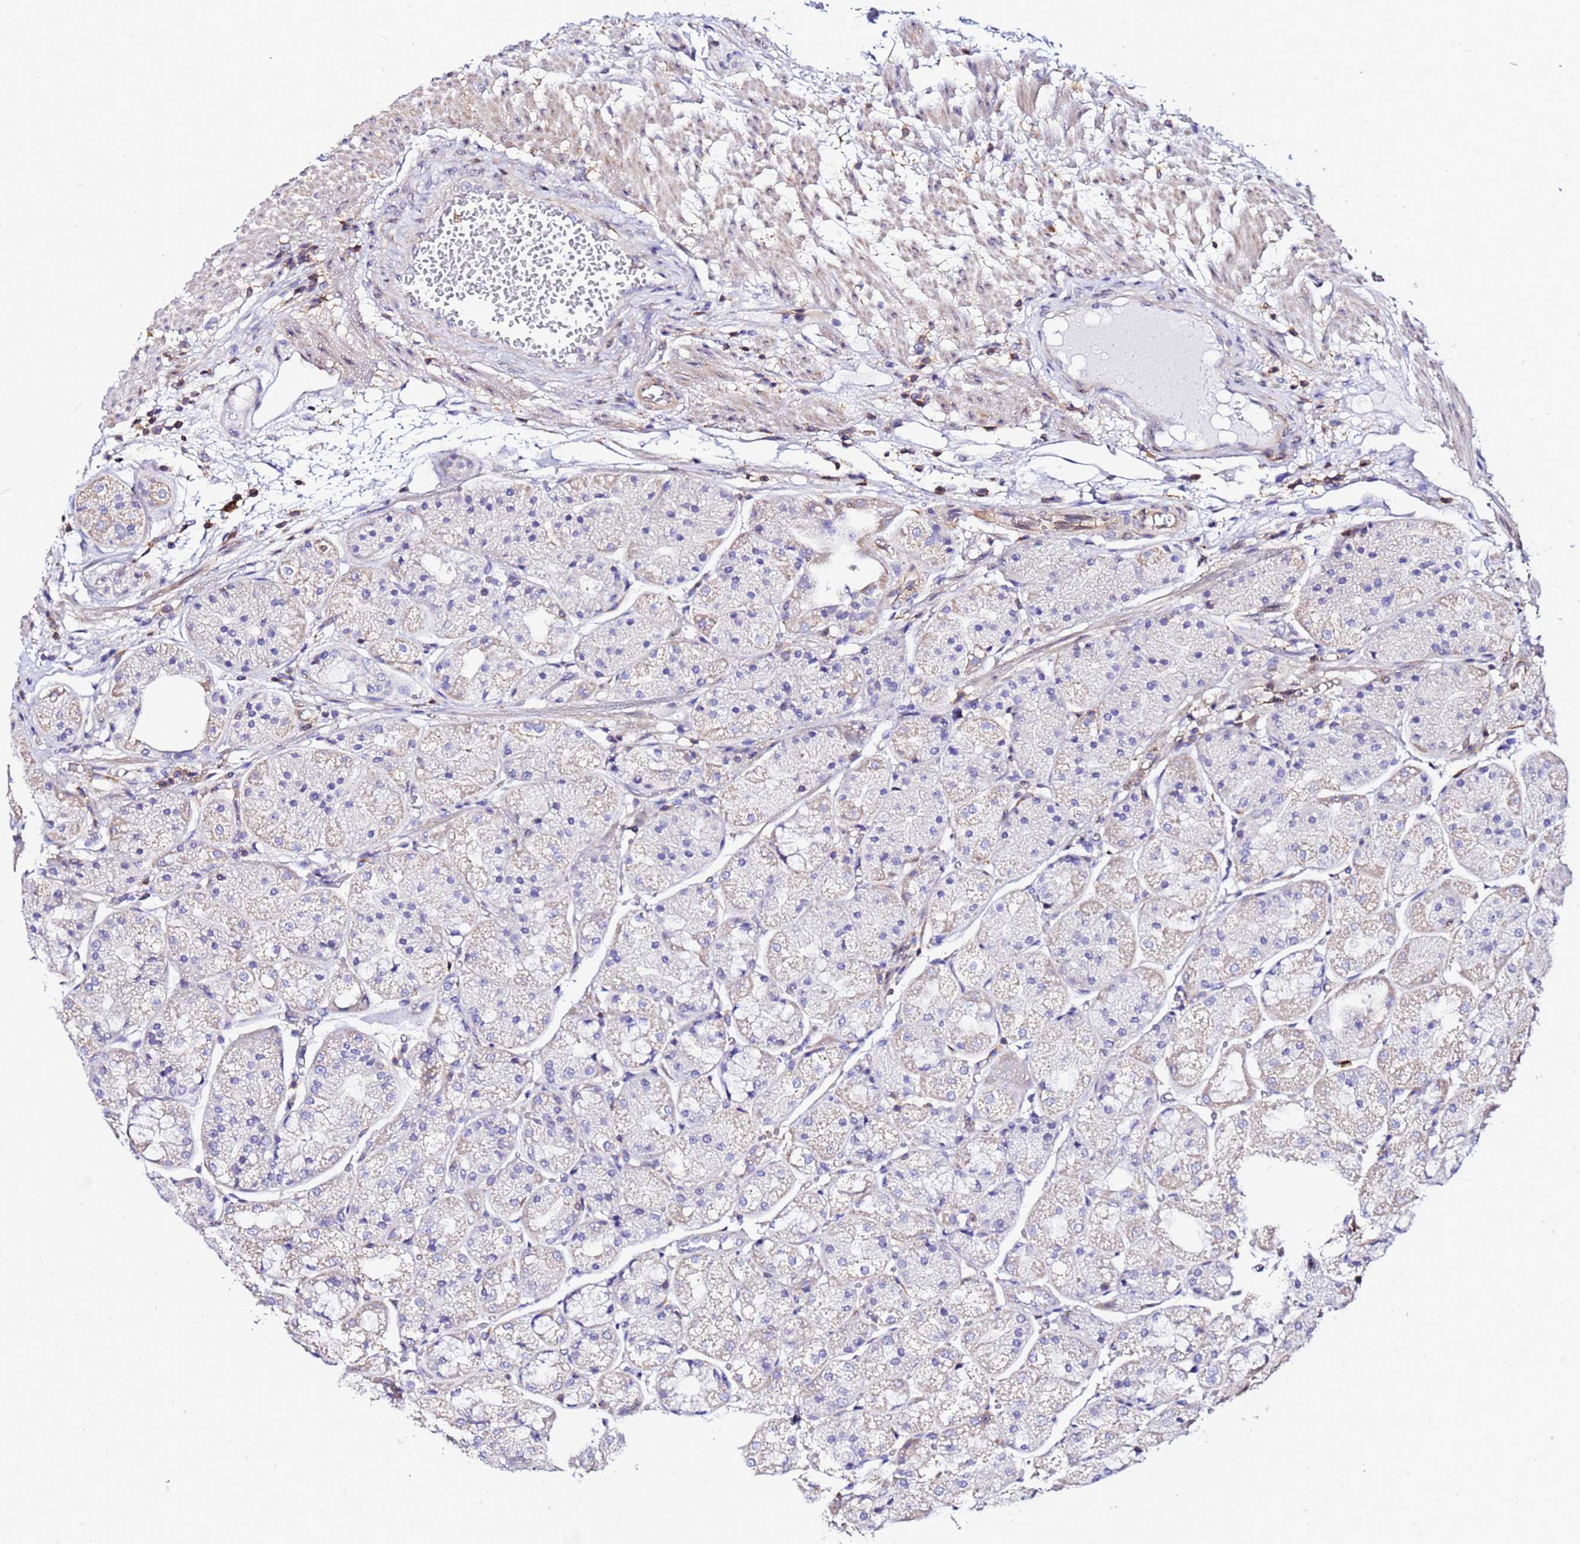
{"staining": {"intensity": "negative", "quantity": "none", "location": "none"}, "tissue": "stomach", "cell_type": "Glandular cells", "image_type": "normal", "snomed": [{"axis": "morphology", "description": "Normal tissue, NOS"}, {"axis": "topography", "description": "Stomach, upper"}], "caption": "Immunohistochemistry photomicrograph of unremarkable stomach: stomach stained with DAB (3,3'-diaminobenzidine) reveals no significant protein expression in glandular cells. (DAB immunohistochemistry (IHC) with hematoxylin counter stain).", "gene": "DBNDD2", "patient": {"sex": "male", "age": 72}}